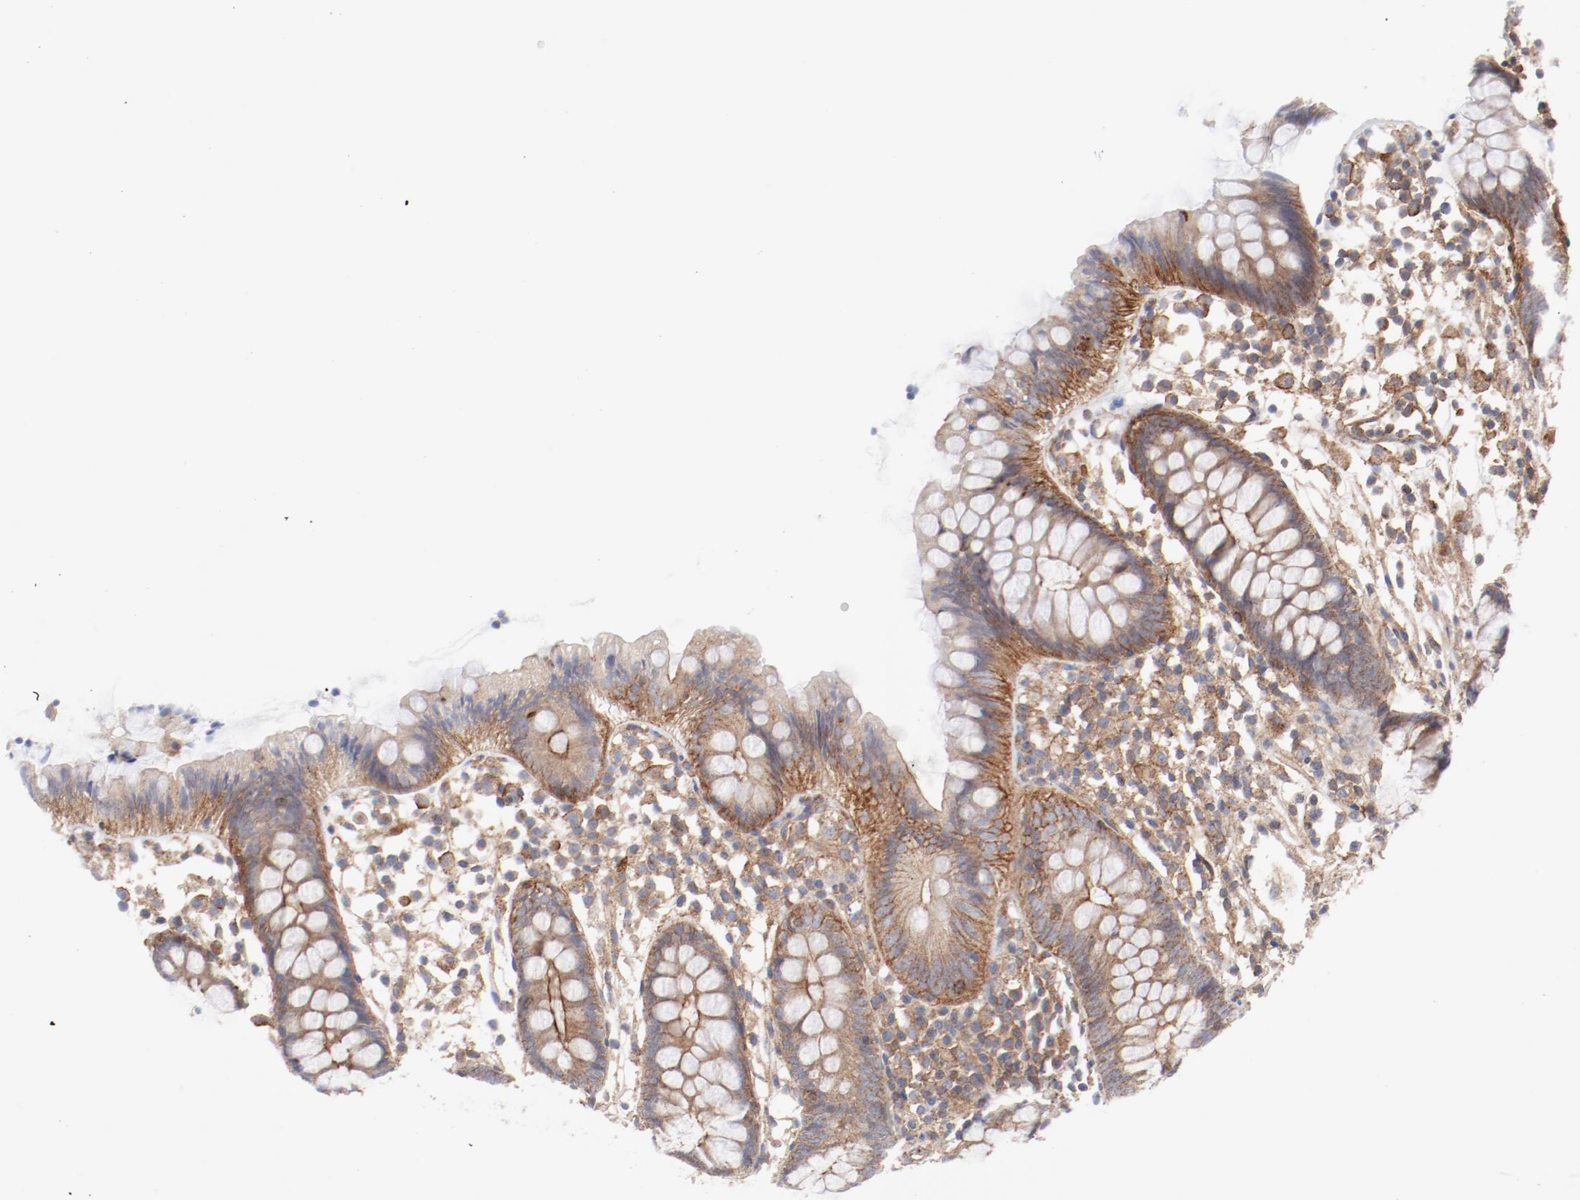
{"staining": {"intensity": "moderate", "quantity": ">75%", "location": "cytoplasmic/membranous"}, "tissue": "appendix", "cell_type": "Glandular cells", "image_type": "normal", "snomed": [{"axis": "morphology", "description": "Normal tissue, NOS"}, {"axis": "topography", "description": "Appendix"}], "caption": "High-magnification brightfield microscopy of benign appendix stained with DAB (brown) and counterstained with hematoxylin (blue). glandular cells exhibit moderate cytoplasmic/membranous positivity is identified in approximately>75% of cells. (DAB (3,3'-diaminobenzidine) = brown stain, brightfield microscopy at high magnification).", "gene": "AP2A1", "patient": {"sex": "male", "age": 38}}